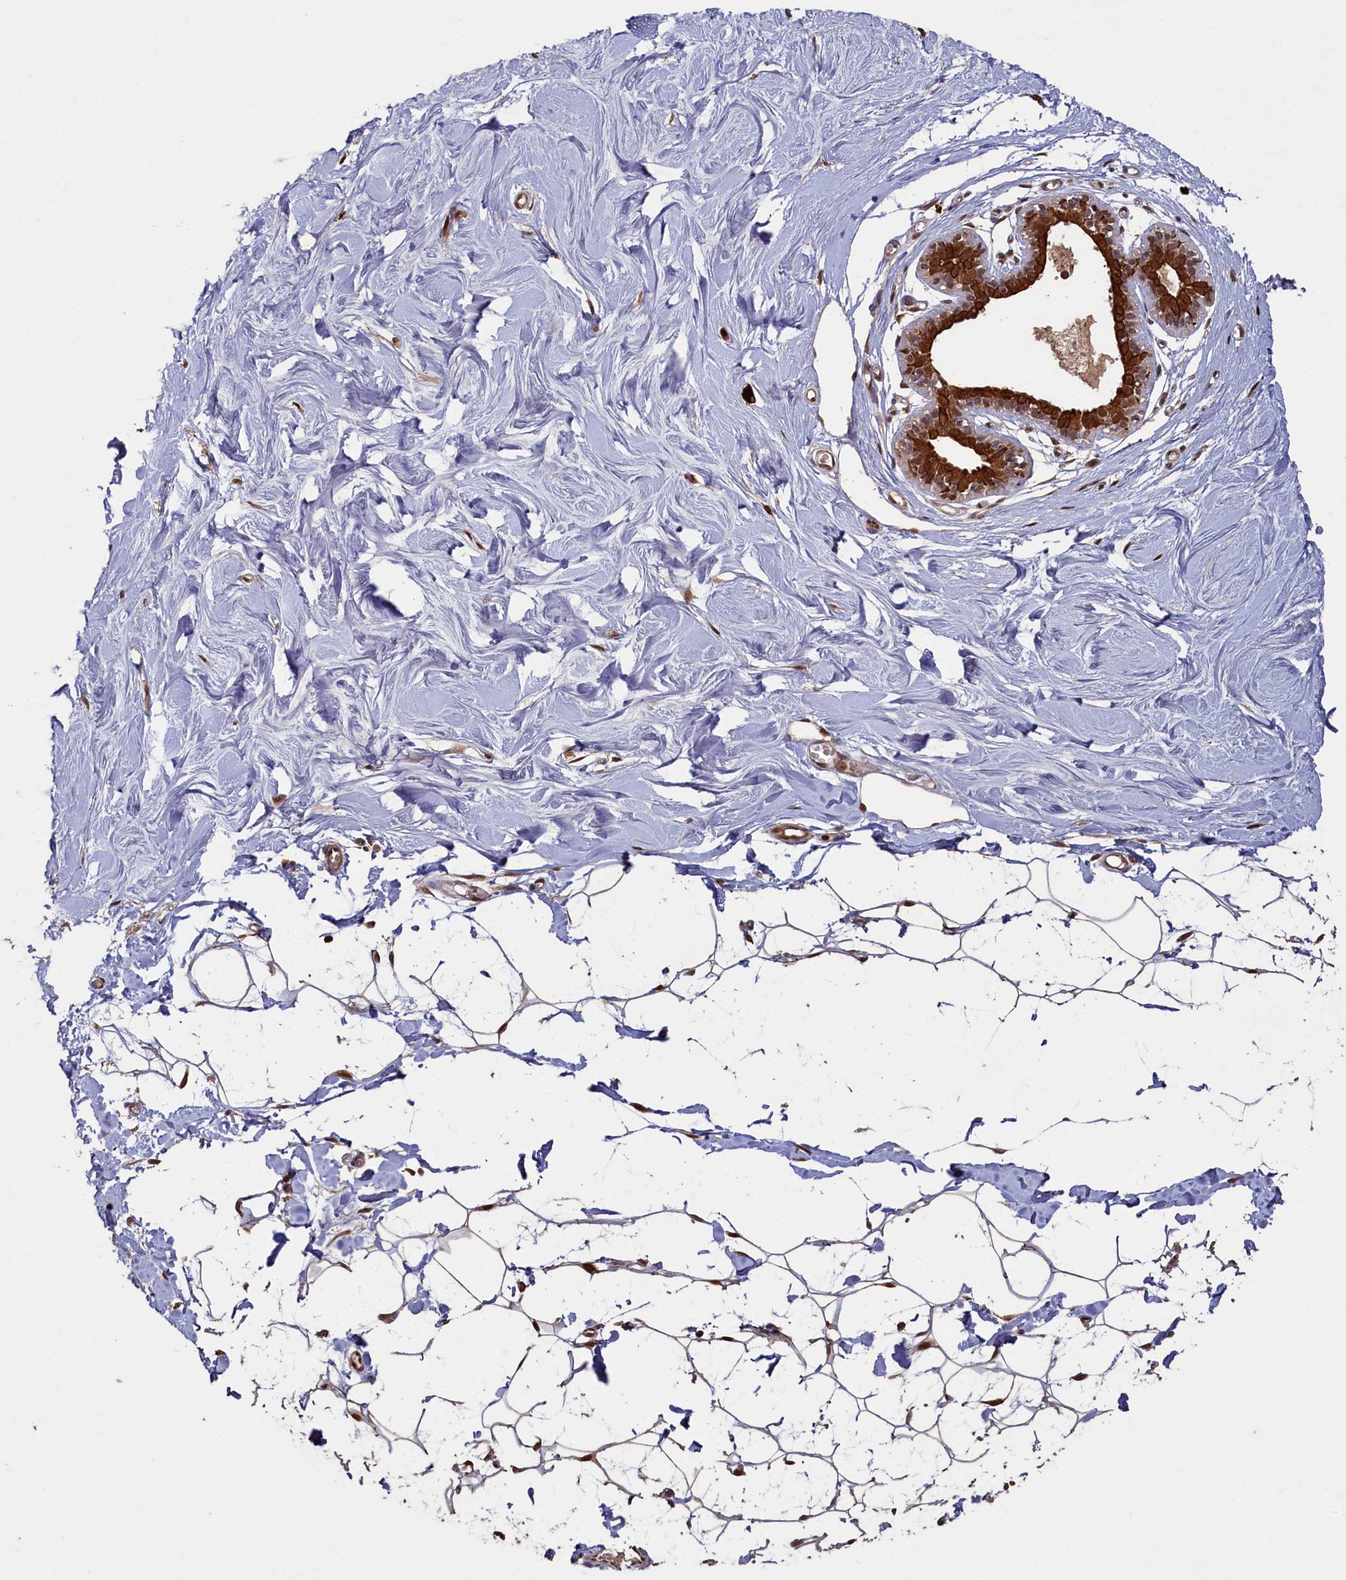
{"staining": {"intensity": "moderate", "quantity": "25%-75%", "location": "nuclear"}, "tissue": "breast", "cell_type": "Adipocytes", "image_type": "normal", "snomed": [{"axis": "morphology", "description": "Normal tissue, NOS"}, {"axis": "topography", "description": "Breast"}], "caption": "Immunohistochemistry (IHC) of normal human breast displays medium levels of moderate nuclear positivity in about 25%-75% of adipocytes. (DAB = brown stain, brightfield microscopy at high magnification).", "gene": "NAE1", "patient": {"sex": "female", "age": 27}}